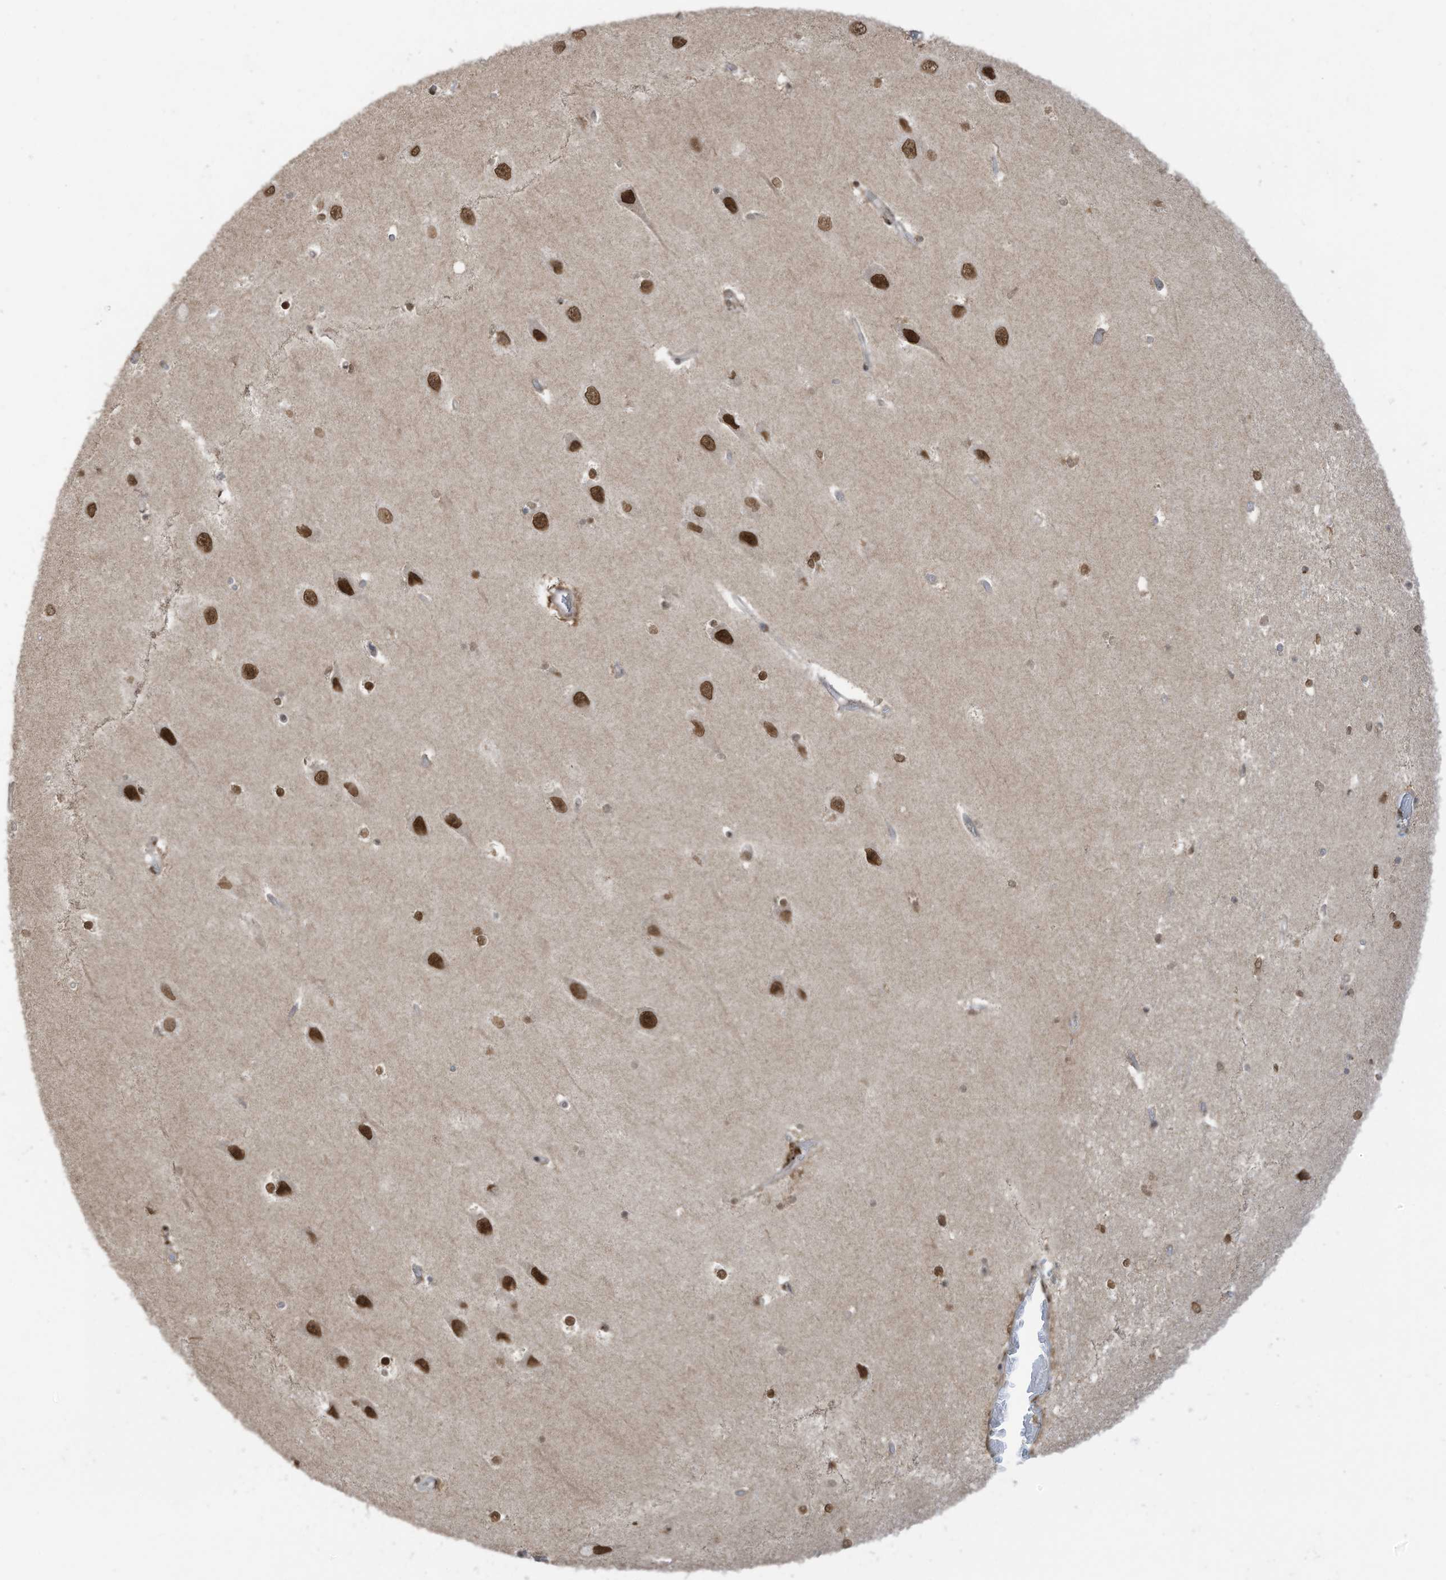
{"staining": {"intensity": "weak", "quantity": "25%-75%", "location": "nuclear"}, "tissue": "hippocampus", "cell_type": "Glial cells", "image_type": "normal", "snomed": [{"axis": "morphology", "description": "Normal tissue, NOS"}, {"axis": "topography", "description": "Hippocampus"}], "caption": "The photomicrograph reveals immunohistochemical staining of benign hippocampus. There is weak nuclear positivity is seen in approximately 25%-75% of glial cells. (DAB (3,3'-diaminobenzidine) IHC with brightfield microscopy, high magnification).", "gene": "KPNB1", "patient": {"sex": "male", "age": 45}}